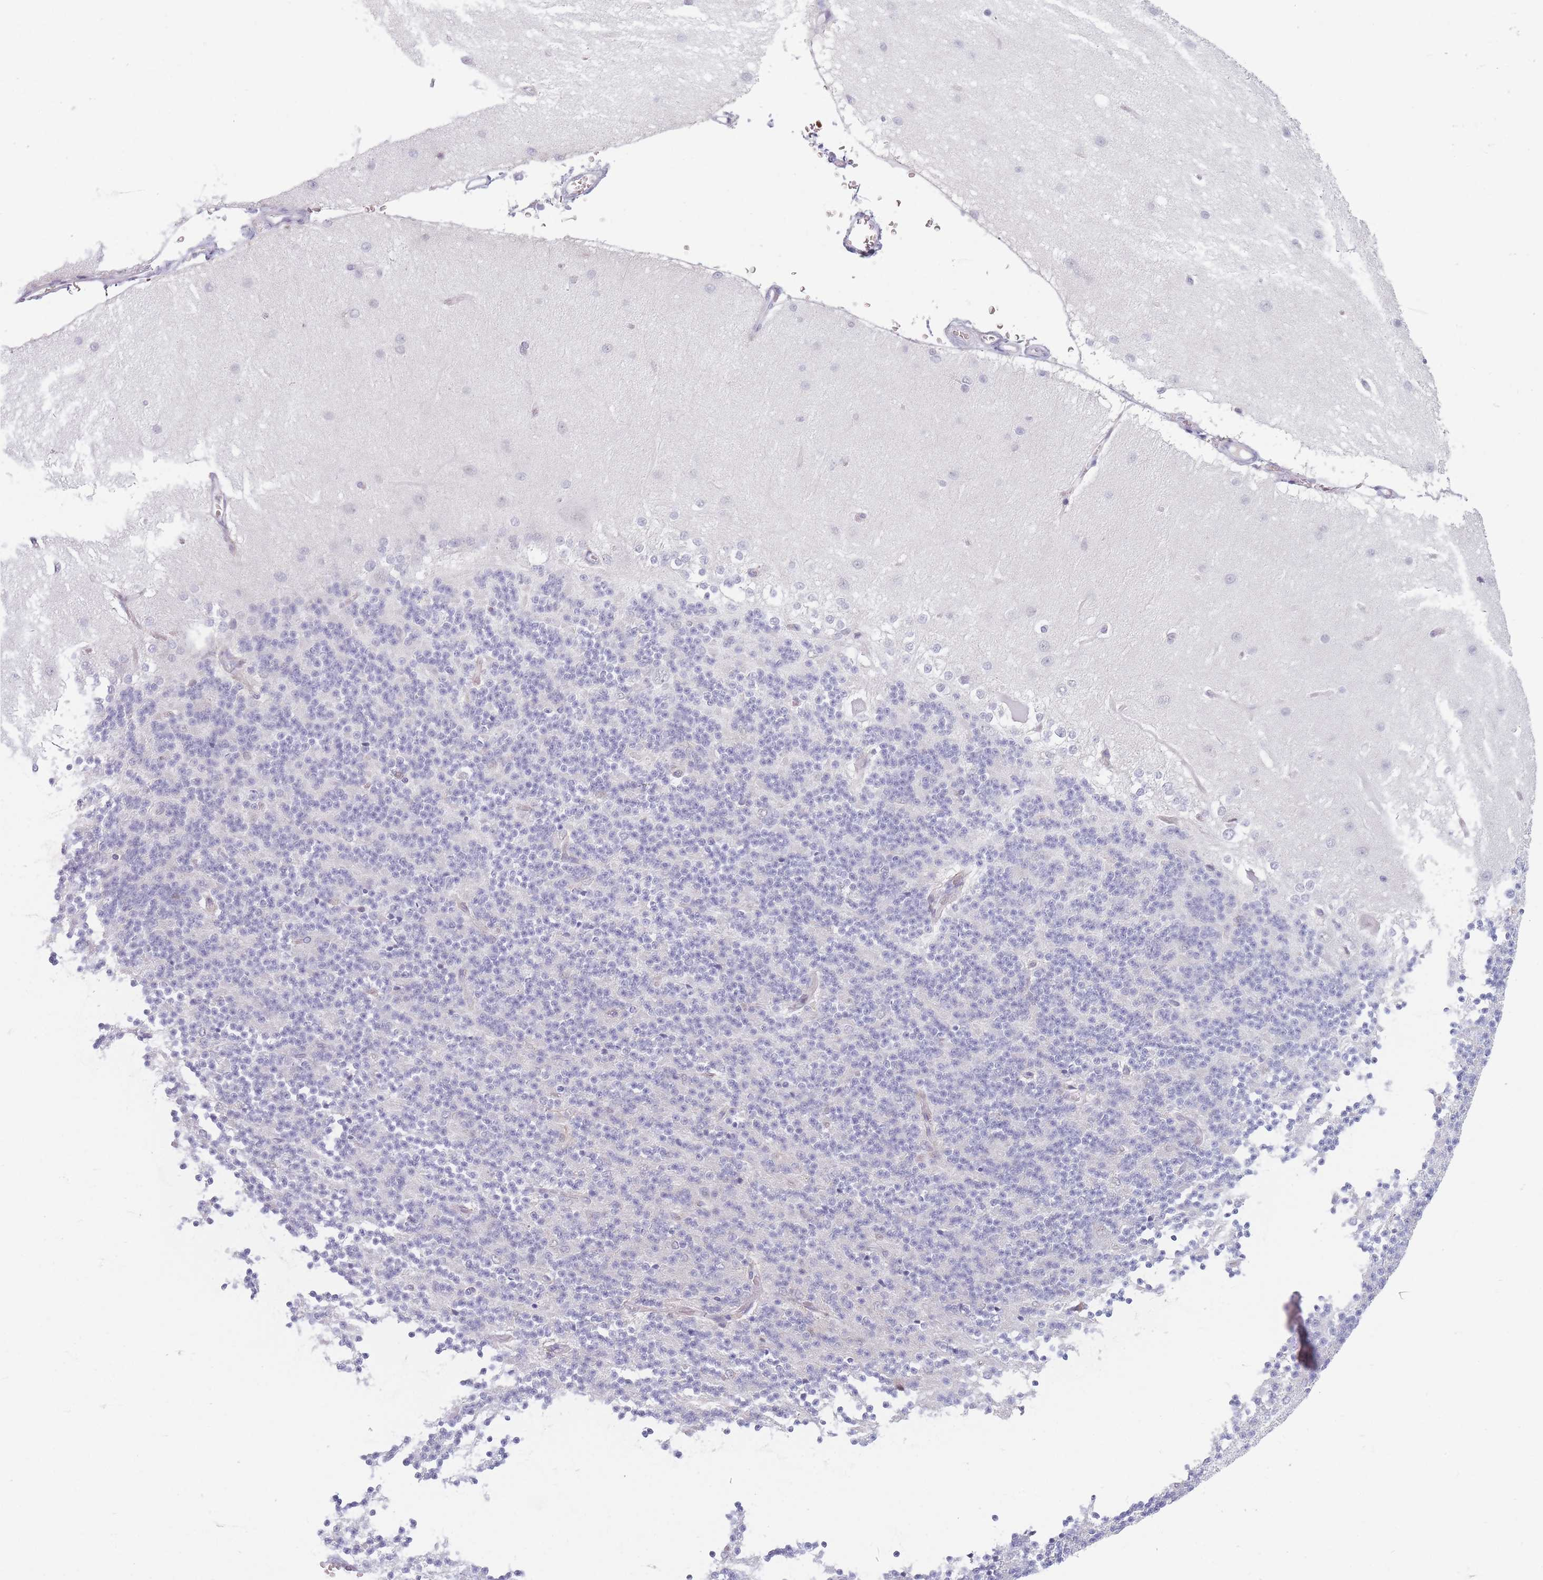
{"staining": {"intensity": "negative", "quantity": "none", "location": "none"}, "tissue": "cerebellum", "cell_type": "Cells in granular layer", "image_type": "normal", "snomed": [{"axis": "morphology", "description": "Normal tissue, NOS"}, {"axis": "topography", "description": "Cerebellum"}], "caption": "This is a image of immunohistochemistry (IHC) staining of benign cerebellum, which shows no staining in cells in granular layer.", "gene": "ARID3B", "patient": {"sex": "female", "age": 29}}